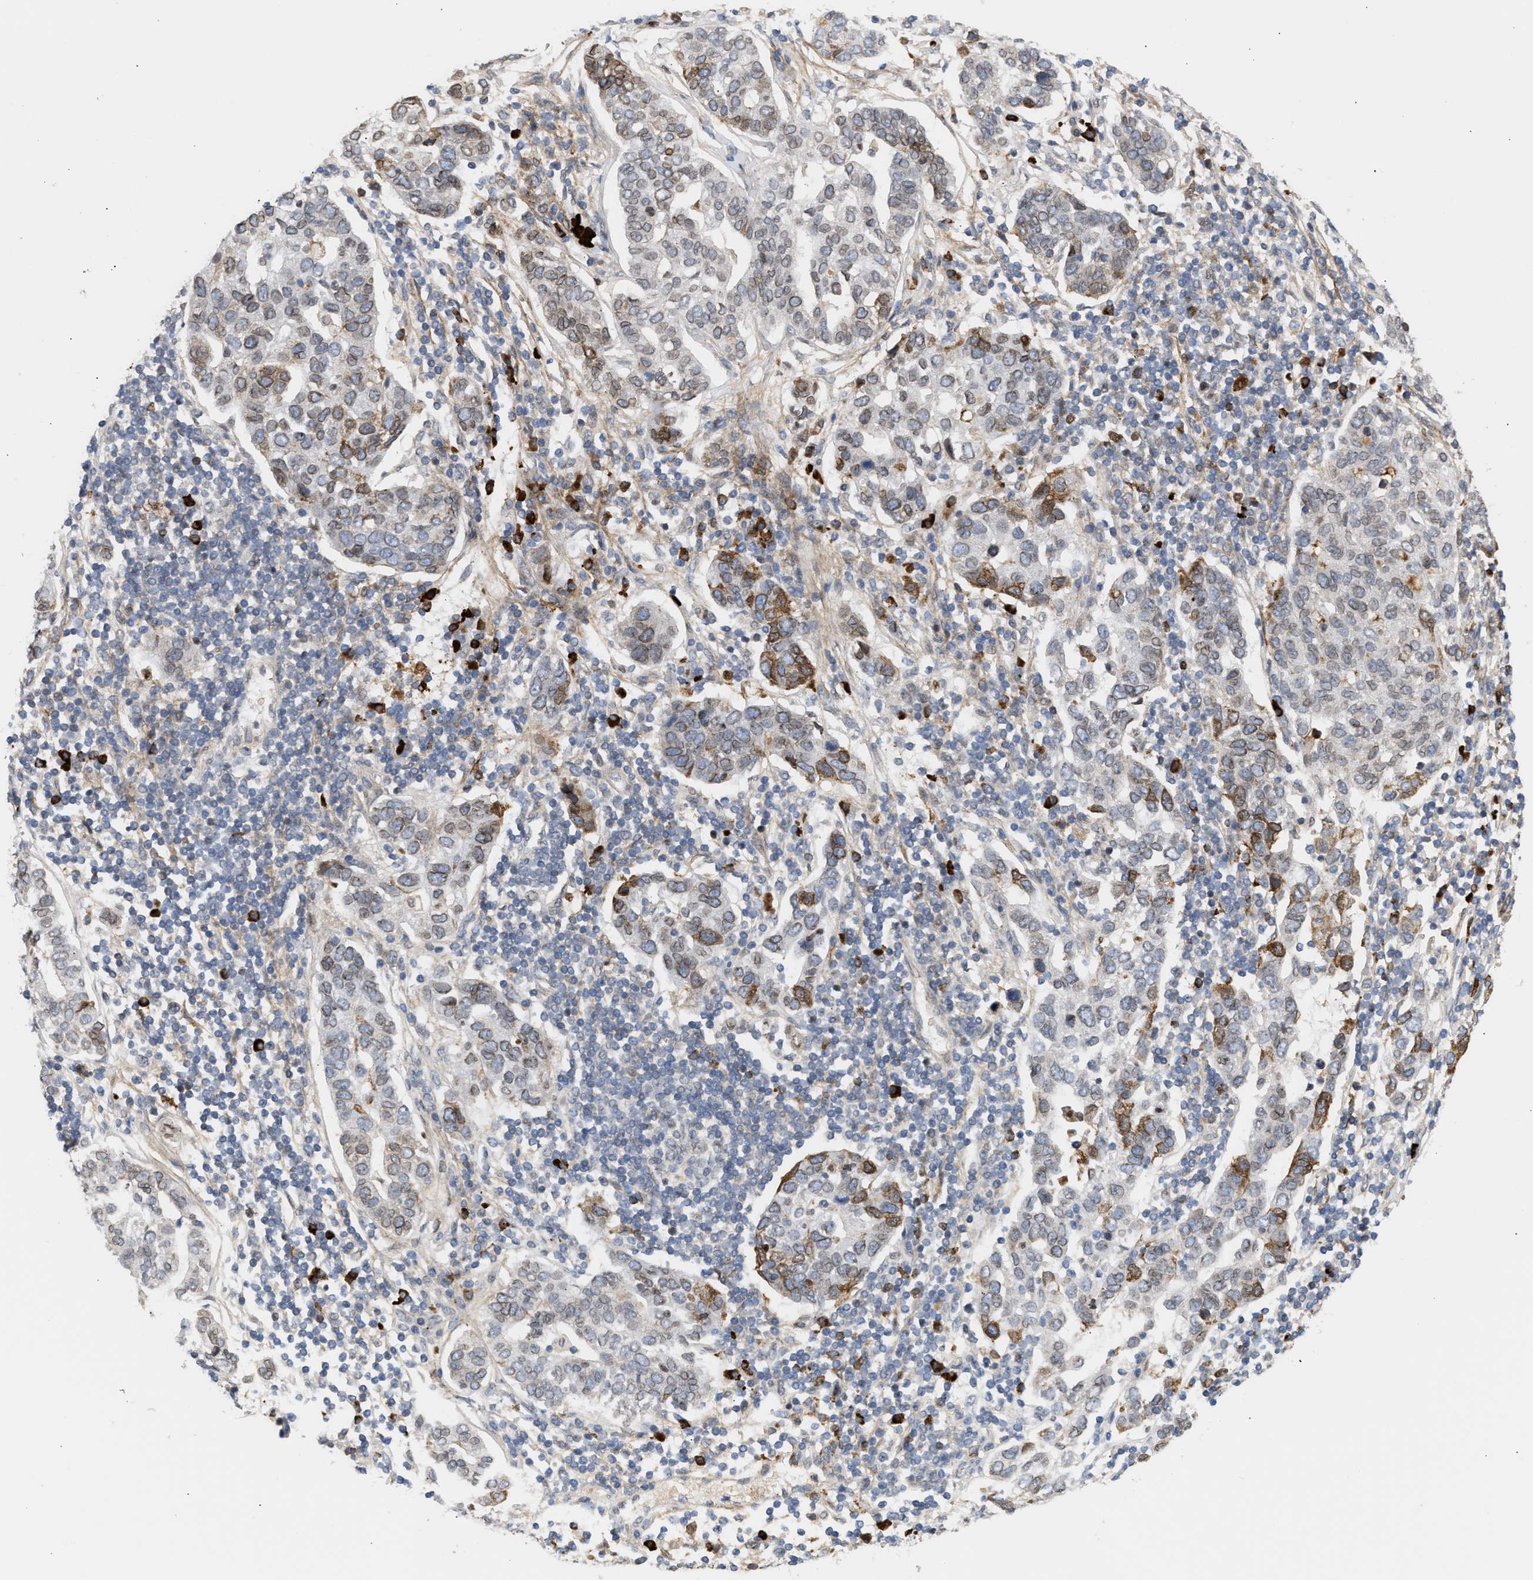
{"staining": {"intensity": "moderate", "quantity": "<25%", "location": "cytoplasmic/membranous"}, "tissue": "pancreatic cancer", "cell_type": "Tumor cells", "image_type": "cancer", "snomed": [{"axis": "morphology", "description": "Adenocarcinoma, NOS"}, {"axis": "topography", "description": "Pancreas"}], "caption": "About <25% of tumor cells in human pancreatic adenocarcinoma reveal moderate cytoplasmic/membranous protein positivity as visualized by brown immunohistochemical staining.", "gene": "NUP62", "patient": {"sex": "female", "age": 61}}